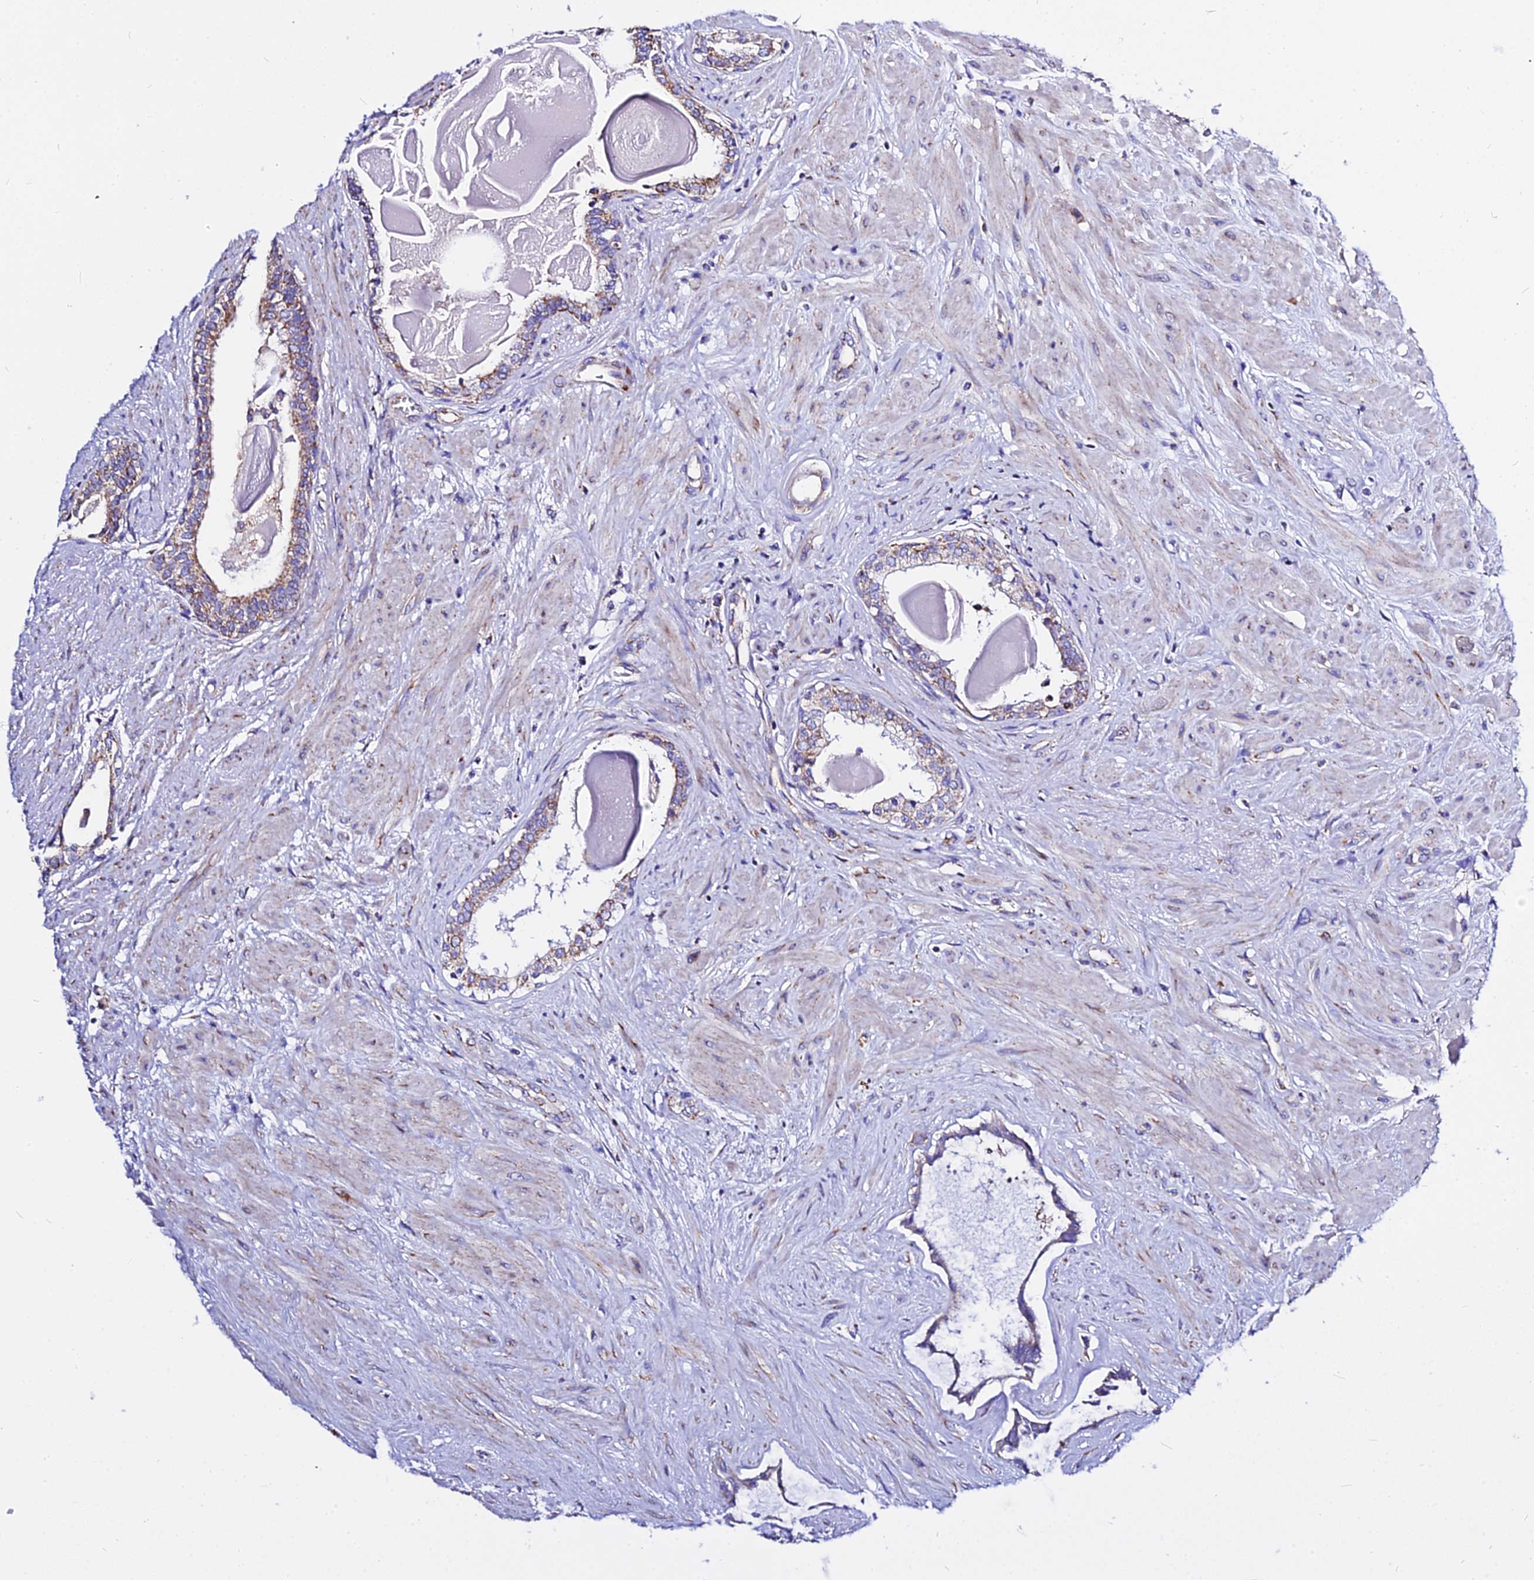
{"staining": {"intensity": "moderate", "quantity": "25%-75%", "location": "cytoplasmic/membranous"}, "tissue": "prostate", "cell_type": "Glandular cells", "image_type": "normal", "snomed": [{"axis": "morphology", "description": "Normal tissue, NOS"}, {"axis": "topography", "description": "Prostate"}], "caption": "Prostate stained for a protein (brown) demonstrates moderate cytoplasmic/membranous positive positivity in about 25%-75% of glandular cells.", "gene": "ZNF573", "patient": {"sex": "male", "age": 57}}